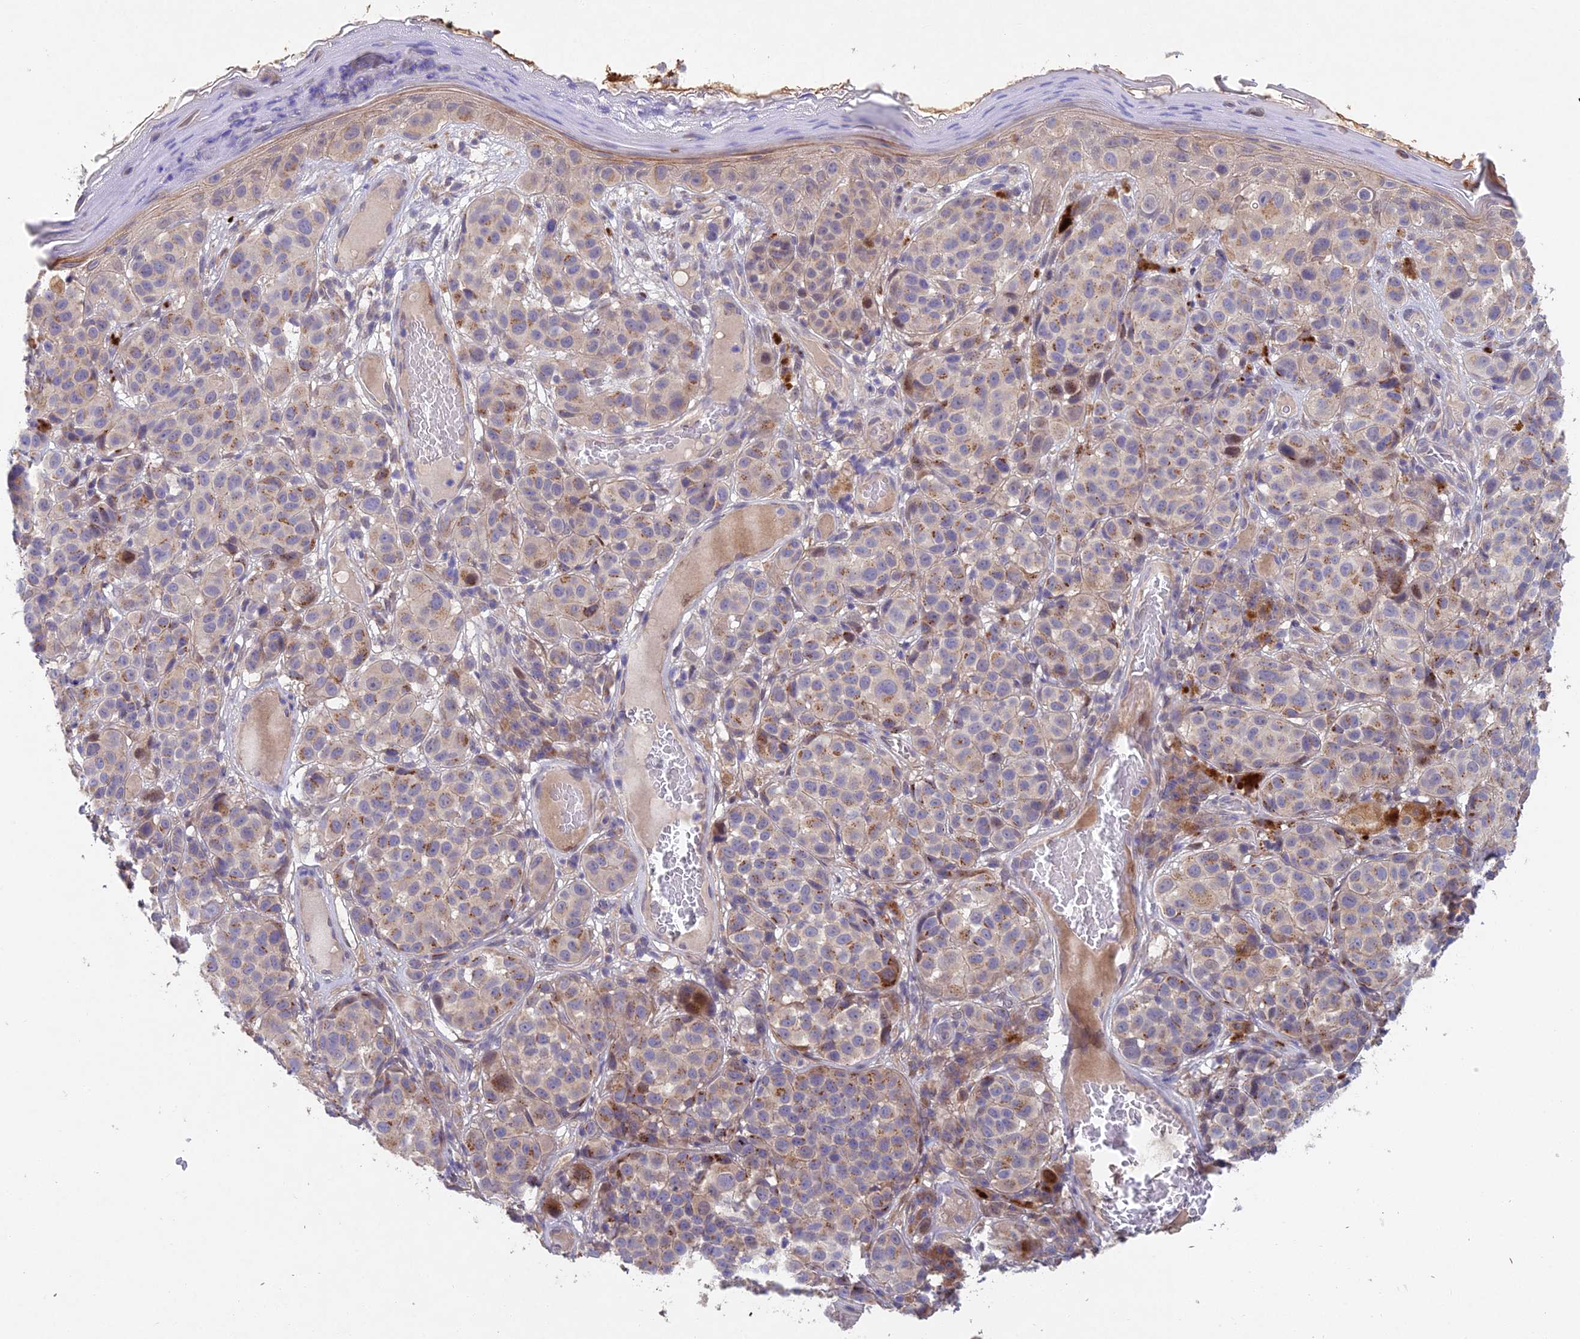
{"staining": {"intensity": "weak", "quantity": "25%-75%", "location": "cytoplasmic/membranous"}, "tissue": "melanoma", "cell_type": "Tumor cells", "image_type": "cancer", "snomed": [{"axis": "morphology", "description": "Malignant melanoma, NOS"}, {"axis": "topography", "description": "Skin"}], "caption": "Human malignant melanoma stained with a brown dye demonstrates weak cytoplasmic/membranous positive expression in about 25%-75% of tumor cells.", "gene": "NSMCE1", "patient": {"sex": "male", "age": 38}}